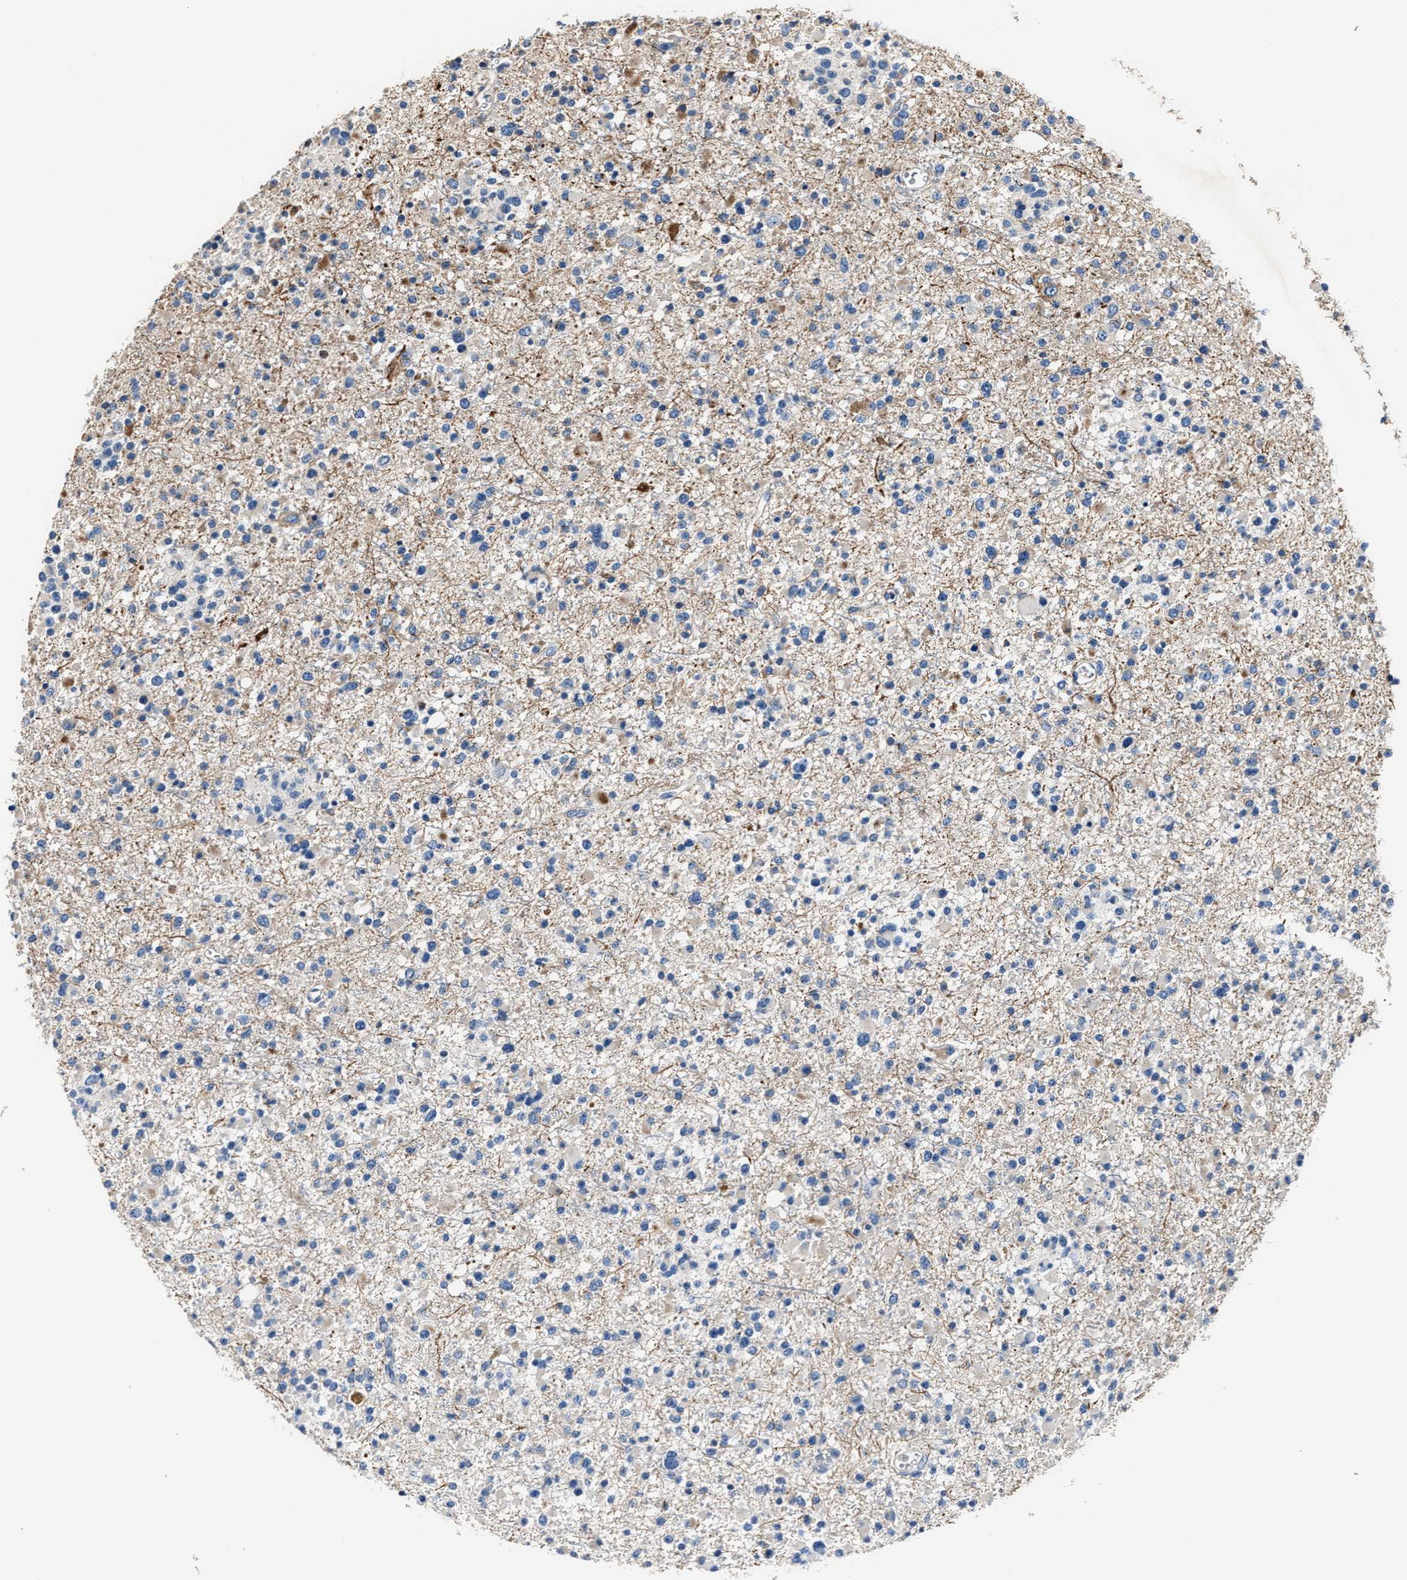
{"staining": {"intensity": "negative", "quantity": "none", "location": "none"}, "tissue": "glioma", "cell_type": "Tumor cells", "image_type": "cancer", "snomed": [{"axis": "morphology", "description": "Glioma, malignant, Low grade"}, {"axis": "topography", "description": "Brain"}], "caption": "High magnification brightfield microscopy of glioma stained with DAB (brown) and counterstained with hematoxylin (blue): tumor cells show no significant positivity.", "gene": "DNAJC24", "patient": {"sex": "female", "age": 22}}